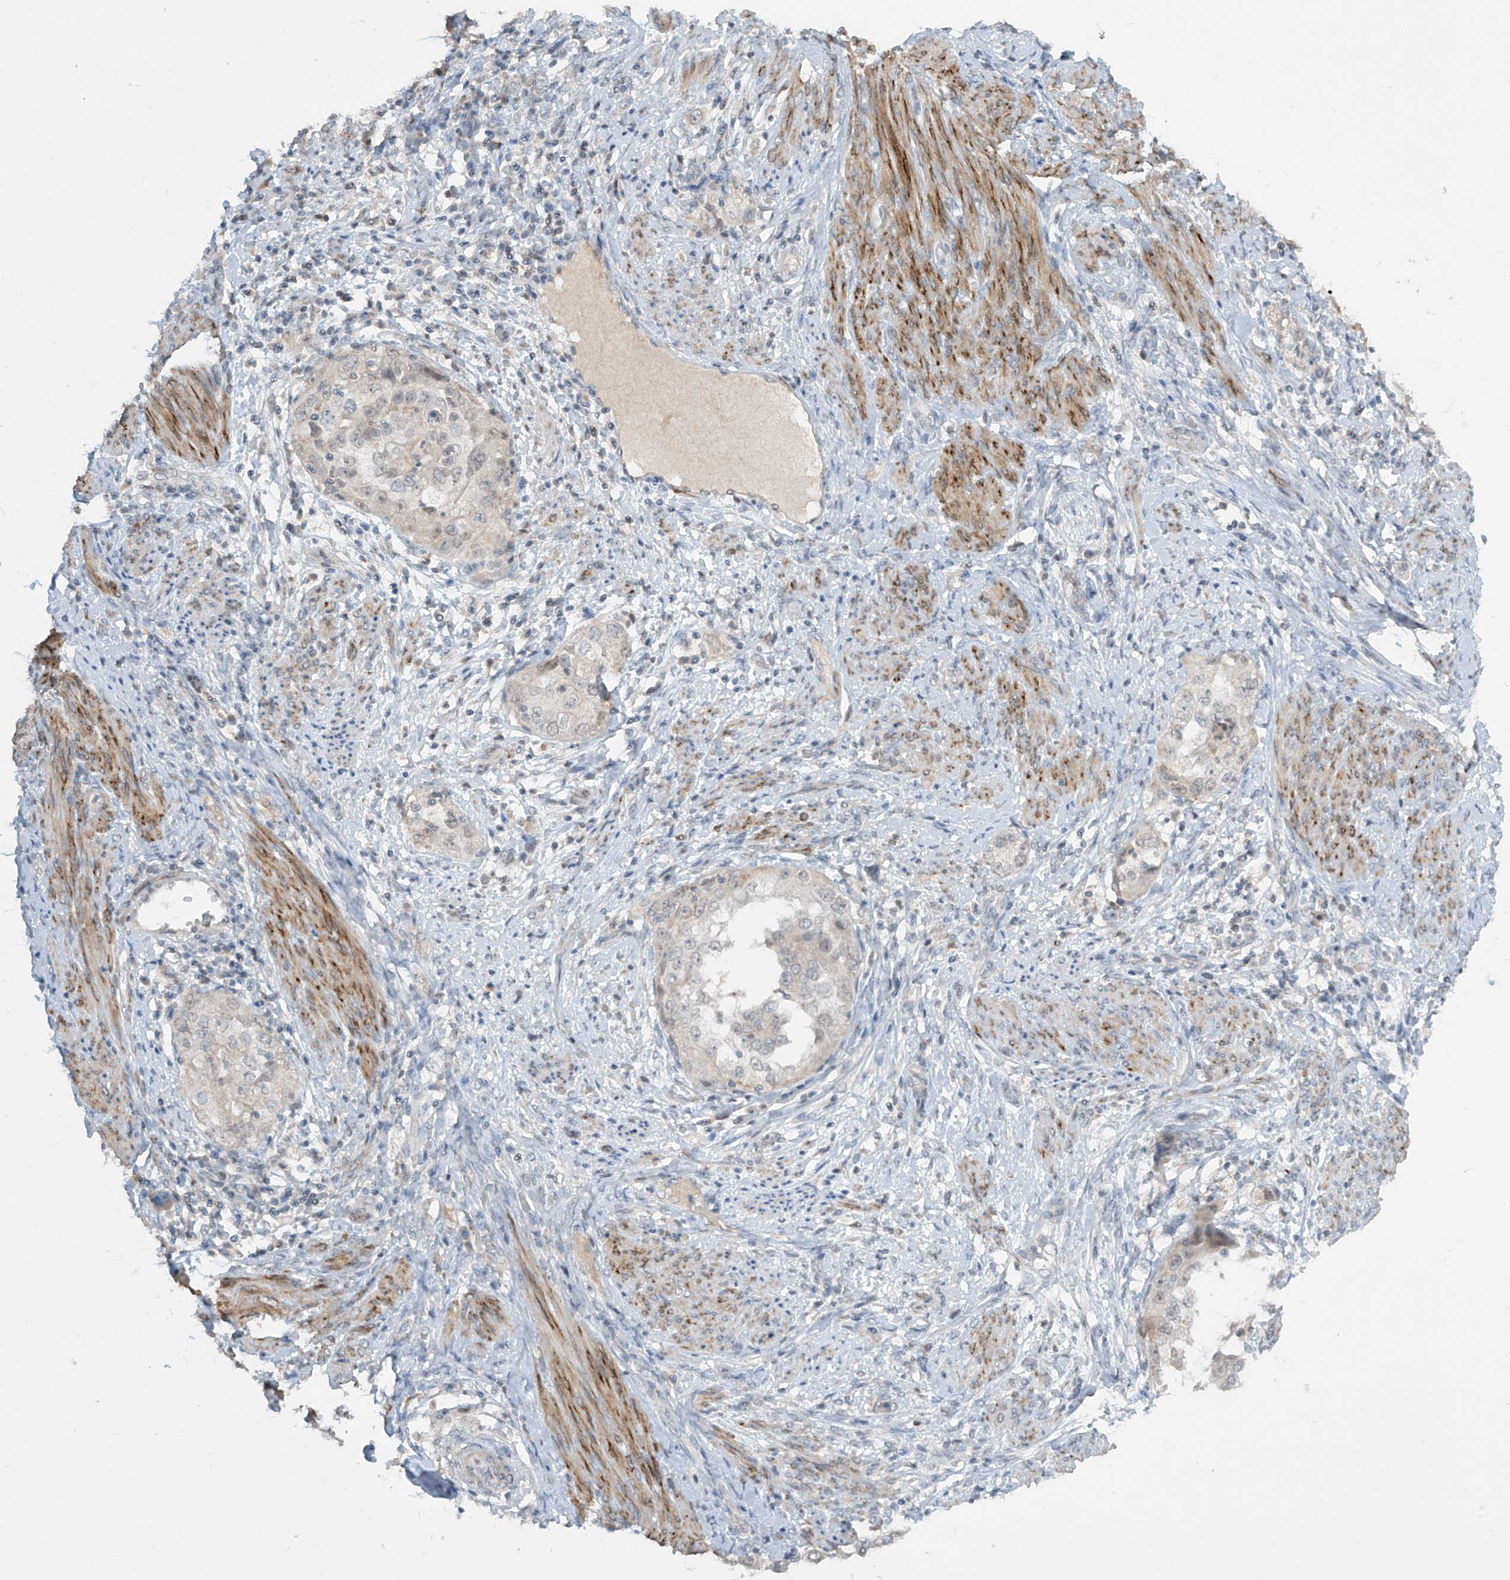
{"staining": {"intensity": "moderate", "quantity": "<25%", "location": "cytoplasmic/membranous"}, "tissue": "endometrial cancer", "cell_type": "Tumor cells", "image_type": "cancer", "snomed": [{"axis": "morphology", "description": "Adenocarcinoma, NOS"}, {"axis": "topography", "description": "Endometrium"}], "caption": "Adenocarcinoma (endometrial) stained for a protein shows moderate cytoplasmic/membranous positivity in tumor cells.", "gene": "METAP1D", "patient": {"sex": "female", "age": 85}}